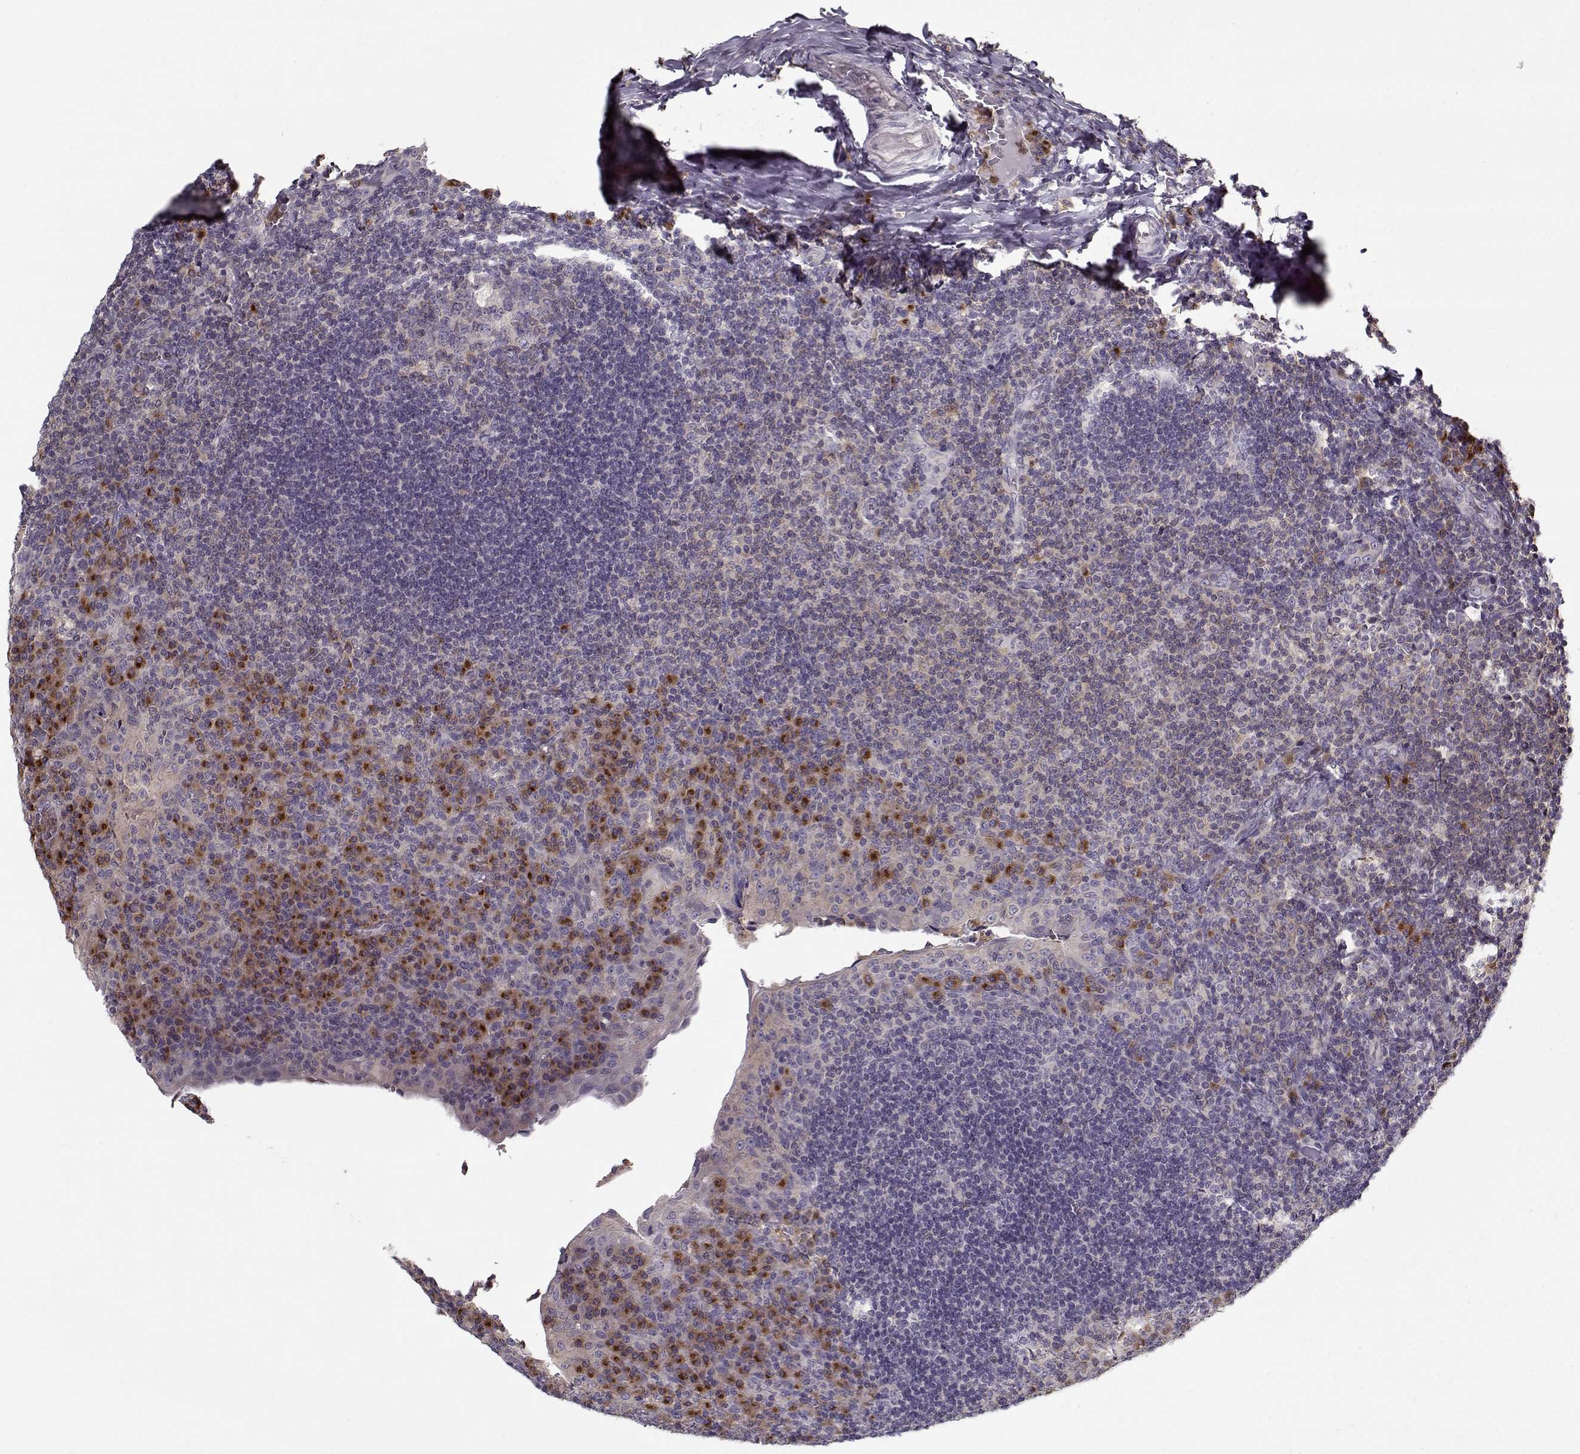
{"staining": {"intensity": "strong", "quantity": "<25%", "location": "cytoplasmic/membranous"}, "tissue": "tonsil", "cell_type": "Germinal center cells", "image_type": "normal", "snomed": [{"axis": "morphology", "description": "Normal tissue, NOS"}, {"axis": "topography", "description": "Tonsil"}], "caption": "An image of tonsil stained for a protein exhibits strong cytoplasmic/membranous brown staining in germinal center cells. (Brightfield microscopy of DAB IHC at high magnification).", "gene": "UNC13D", "patient": {"sex": "male", "age": 17}}